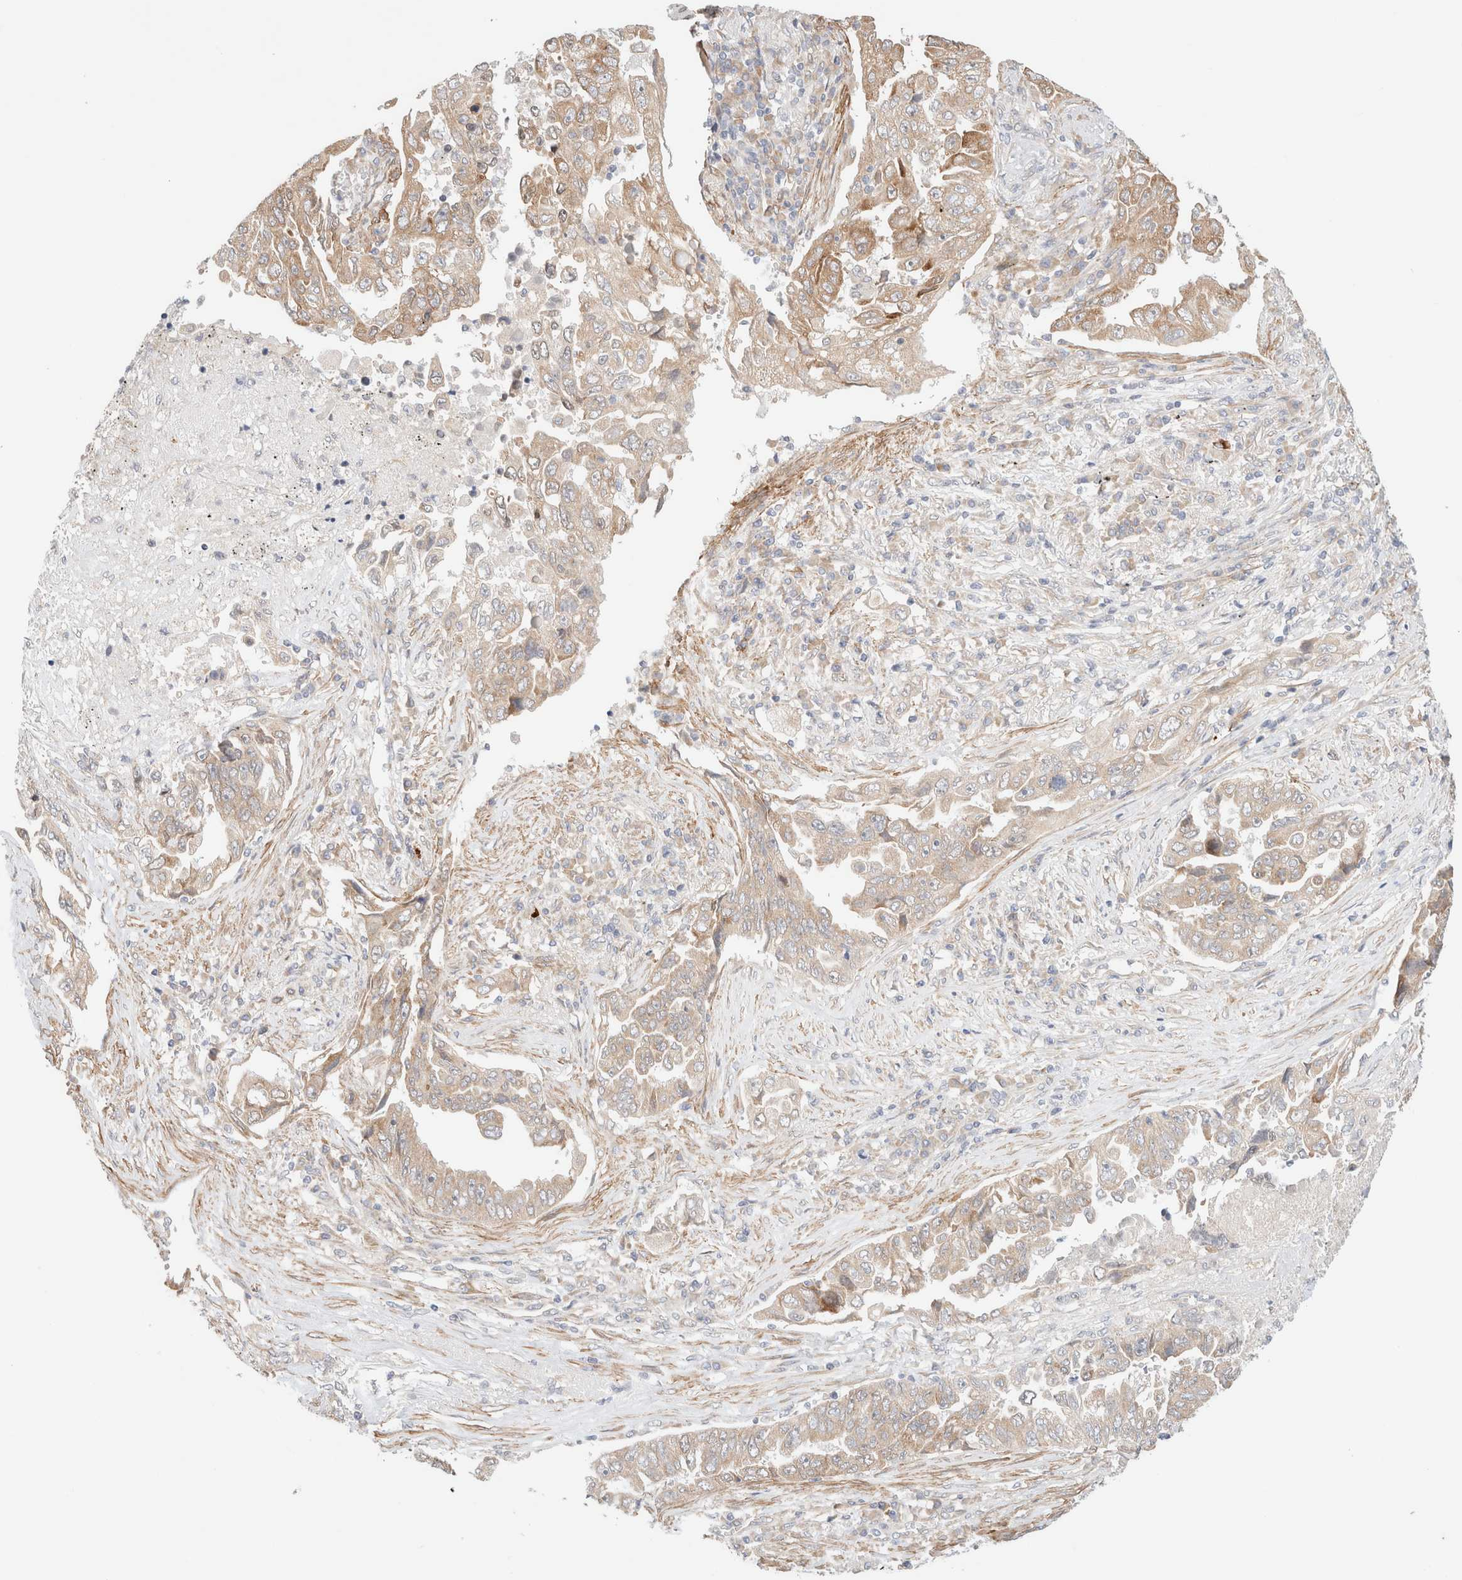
{"staining": {"intensity": "moderate", "quantity": ">75%", "location": "cytoplasmic/membranous"}, "tissue": "lung cancer", "cell_type": "Tumor cells", "image_type": "cancer", "snomed": [{"axis": "morphology", "description": "Adenocarcinoma, NOS"}, {"axis": "topography", "description": "Lung"}], "caption": "Adenocarcinoma (lung) was stained to show a protein in brown. There is medium levels of moderate cytoplasmic/membranous expression in about >75% of tumor cells.", "gene": "RRP15", "patient": {"sex": "female", "age": 51}}